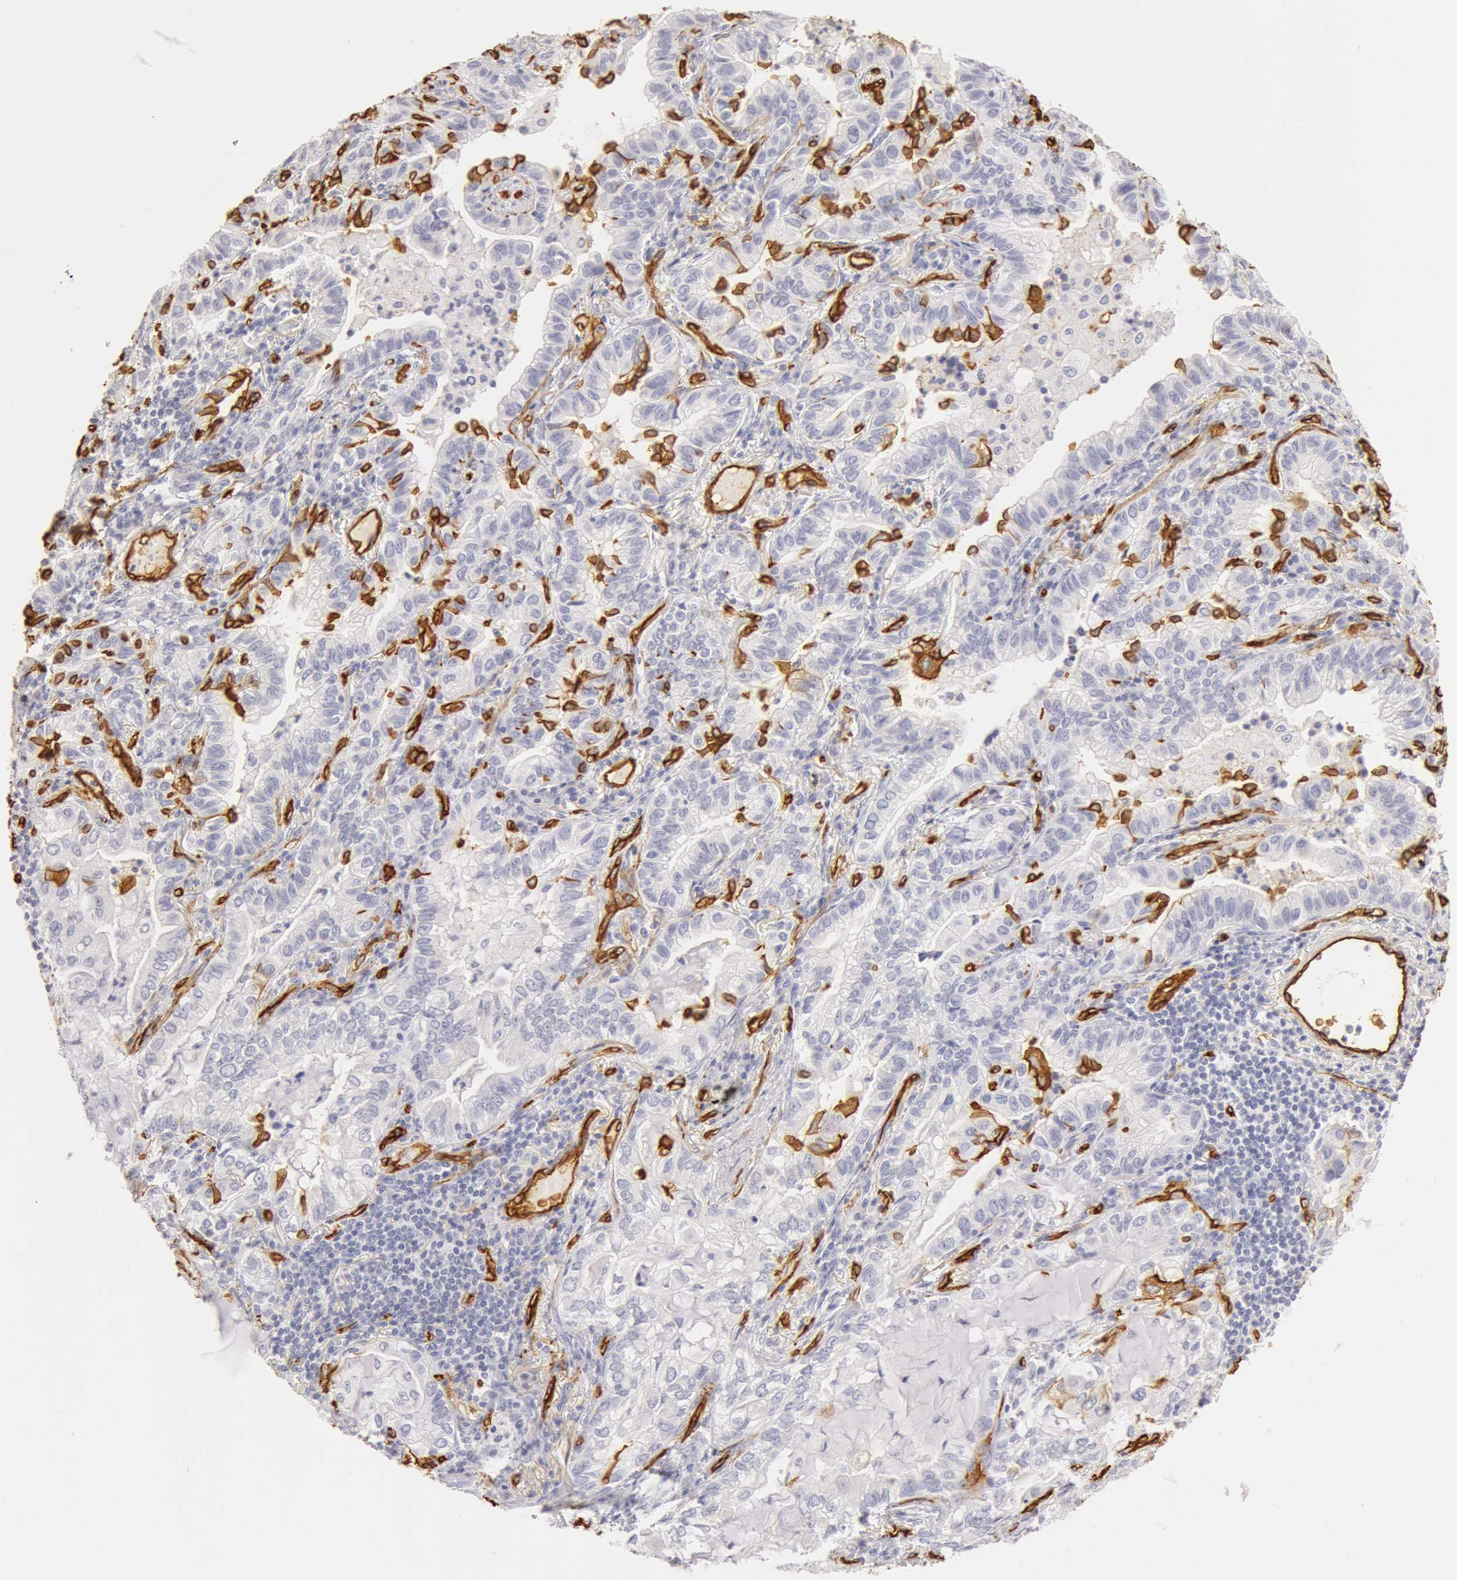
{"staining": {"intensity": "negative", "quantity": "none", "location": "none"}, "tissue": "lung cancer", "cell_type": "Tumor cells", "image_type": "cancer", "snomed": [{"axis": "morphology", "description": "Adenocarcinoma, NOS"}, {"axis": "topography", "description": "Lung"}], "caption": "Lung cancer stained for a protein using immunohistochemistry (IHC) displays no expression tumor cells.", "gene": "AQP1", "patient": {"sex": "female", "age": 50}}